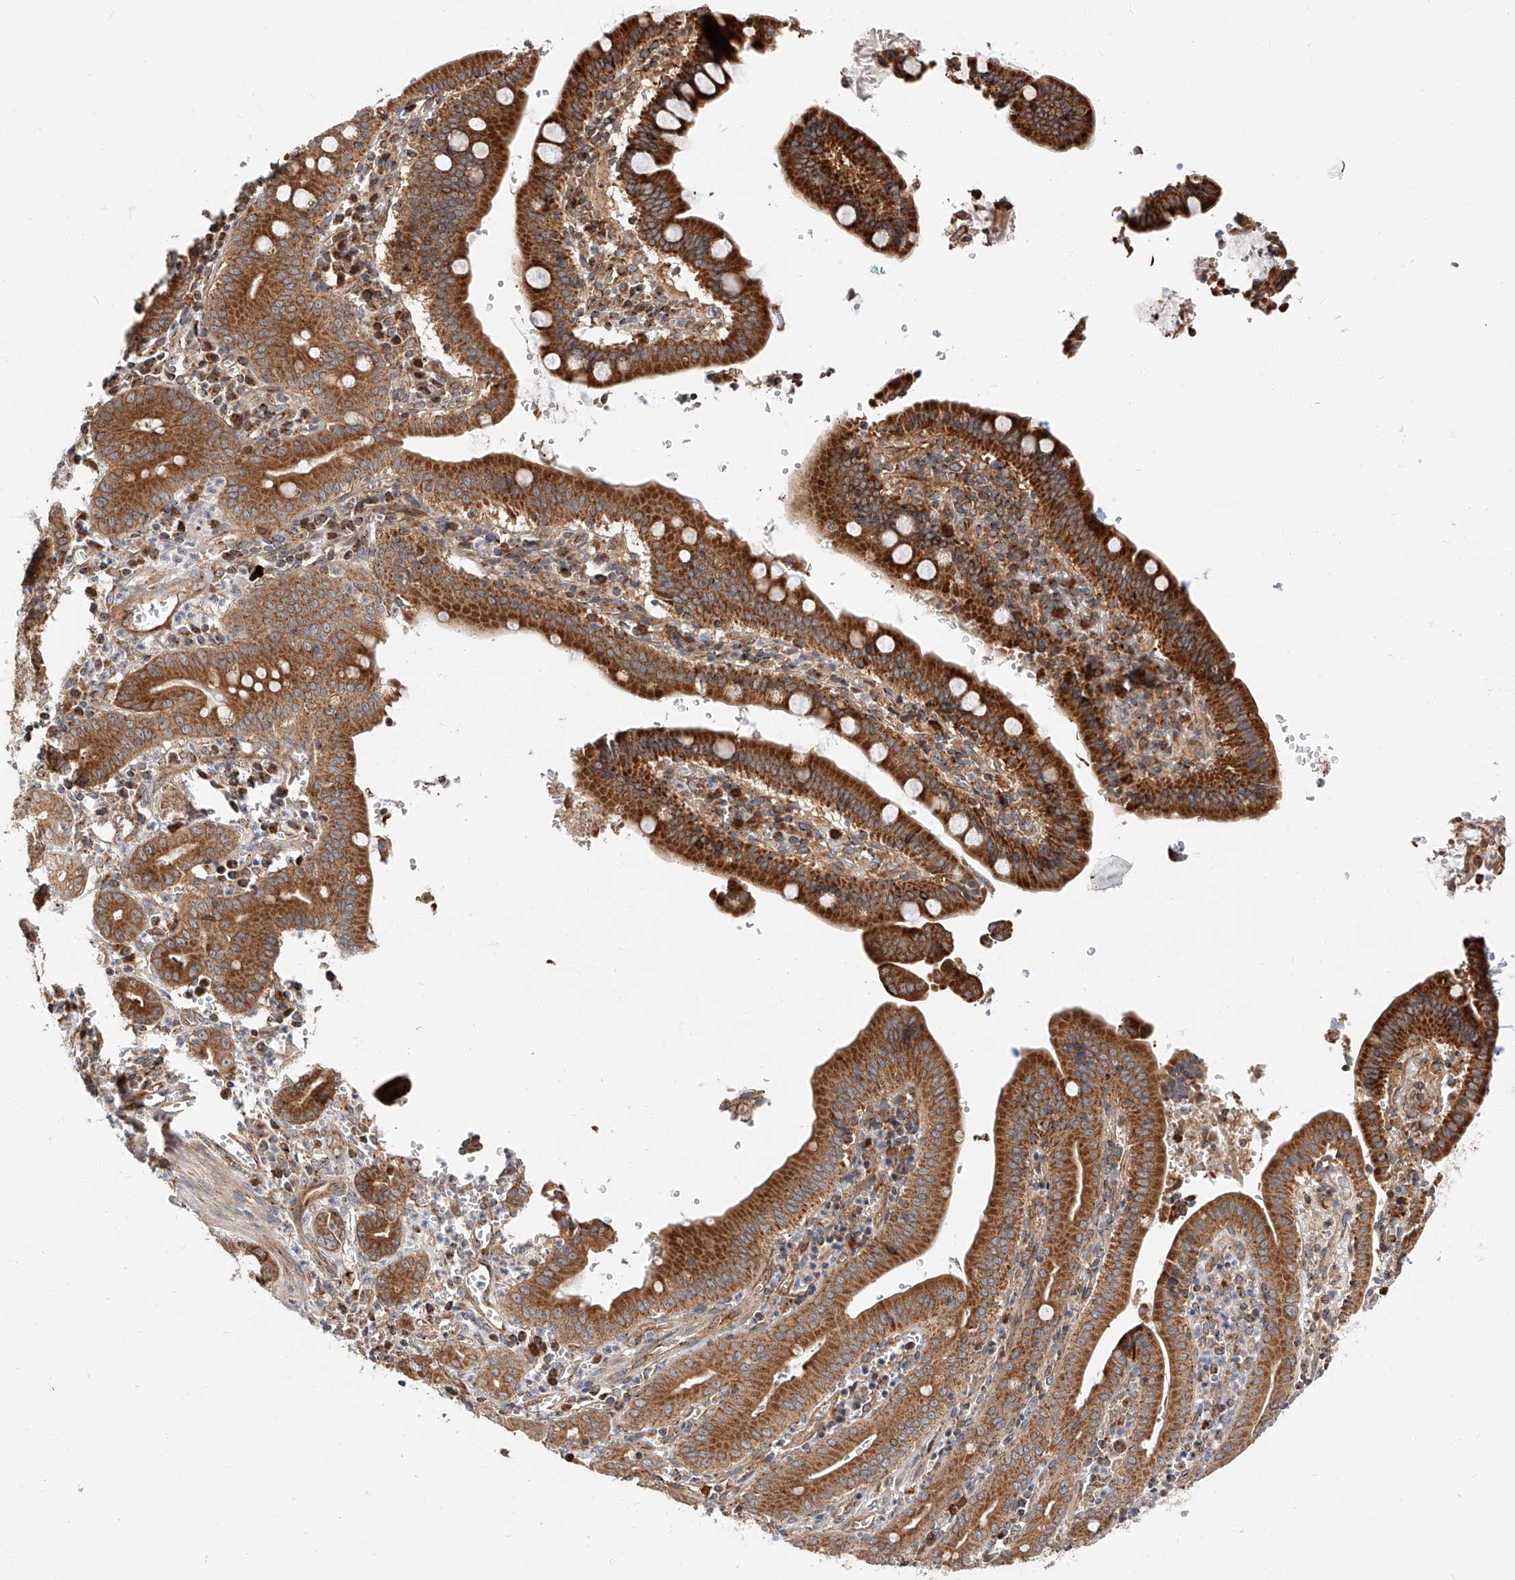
{"staining": {"intensity": "strong", "quantity": ">75%", "location": "cytoplasmic/membranous"}, "tissue": "pancreatic cancer", "cell_type": "Tumor cells", "image_type": "cancer", "snomed": [{"axis": "morphology", "description": "Adenocarcinoma, NOS"}, {"axis": "topography", "description": "Pancreas"}], "caption": "Immunohistochemical staining of human adenocarcinoma (pancreatic) demonstrates high levels of strong cytoplasmic/membranous protein staining in about >75% of tumor cells.", "gene": "ISCA2", "patient": {"sex": "male", "age": 70}}